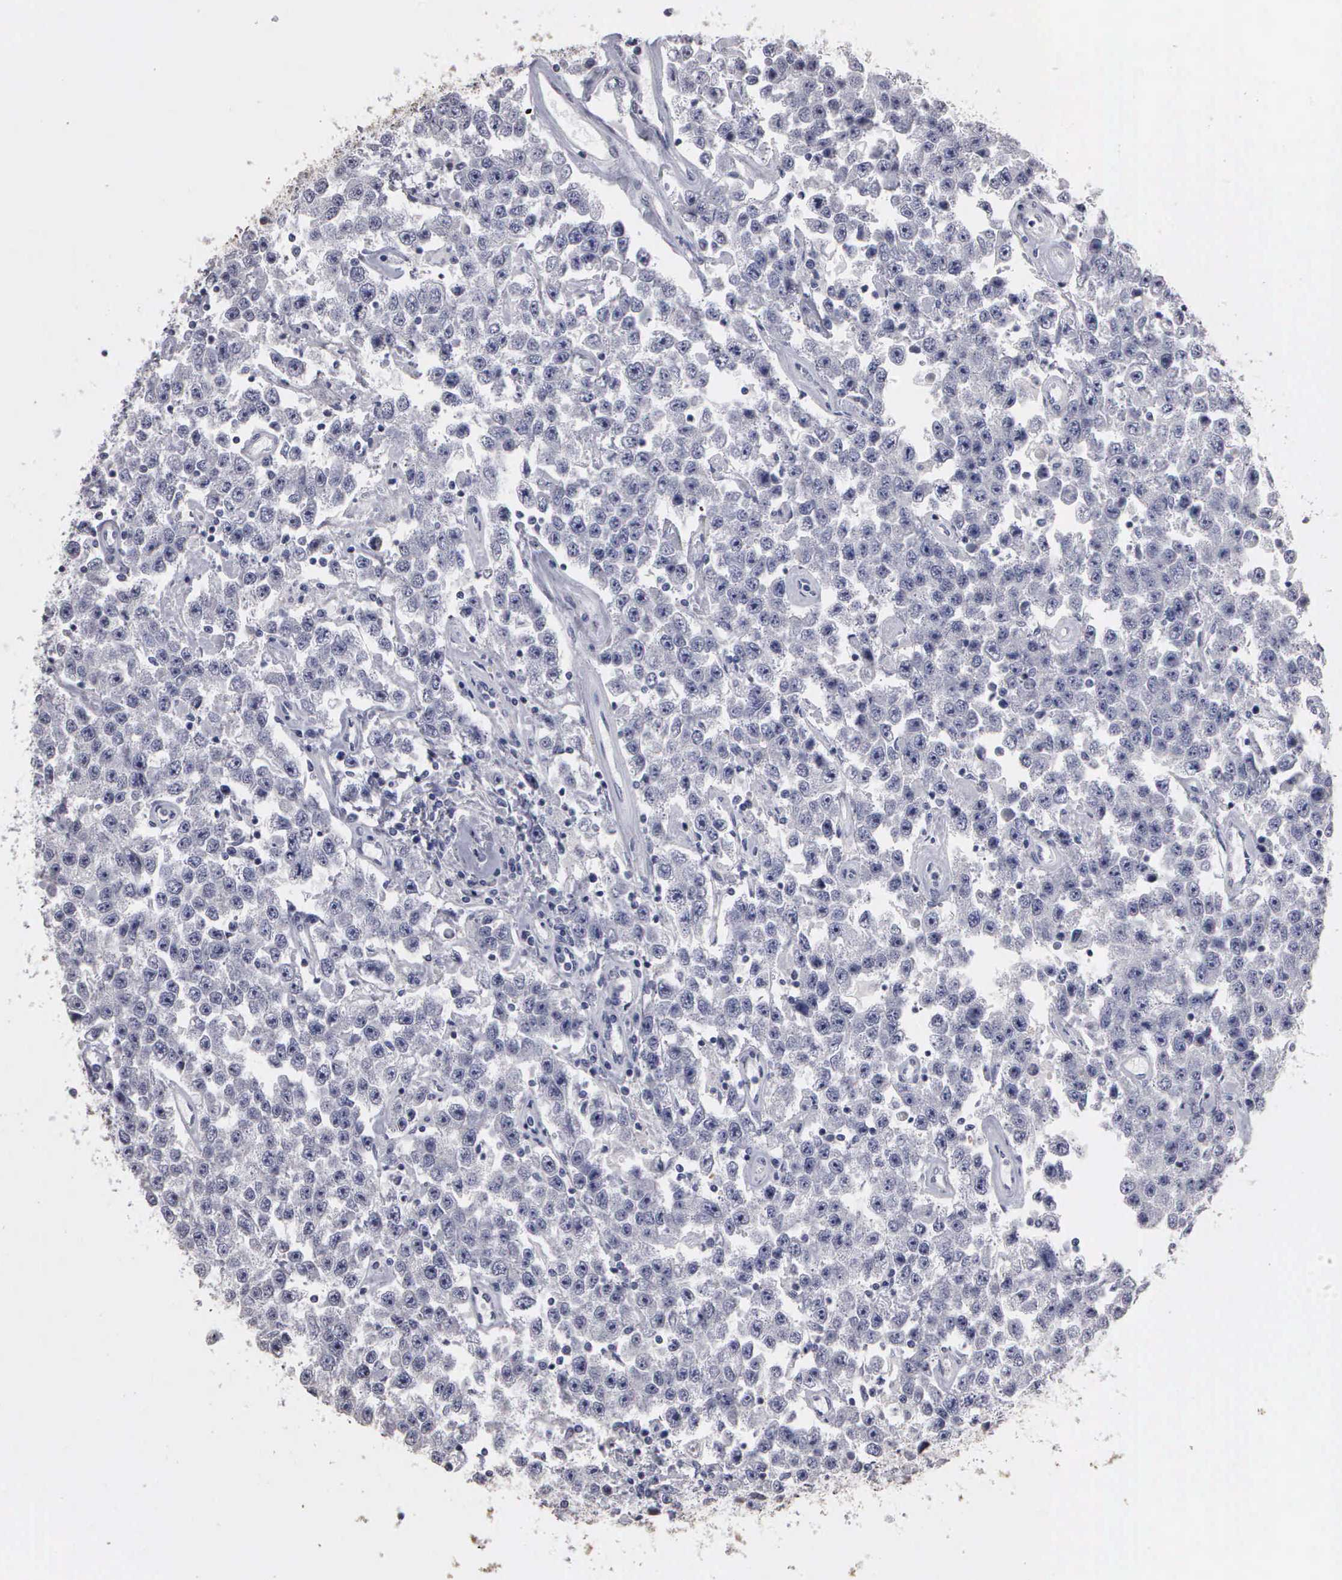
{"staining": {"intensity": "negative", "quantity": "none", "location": "none"}, "tissue": "testis cancer", "cell_type": "Tumor cells", "image_type": "cancer", "snomed": [{"axis": "morphology", "description": "Seminoma, NOS"}, {"axis": "topography", "description": "Testis"}], "caption": "Immunohistochemistry photomicrograph of neoplastic tissue: human testis seminoma stained with DAB (3,3'-diaminobenzidine) reveals no significant protein expression in tumor cells. (Brightfield microscopy of DAB immunohistochemistry at high magnification).", "gene": "UPB1", "patient": {"sex": "male", "age": 52}}